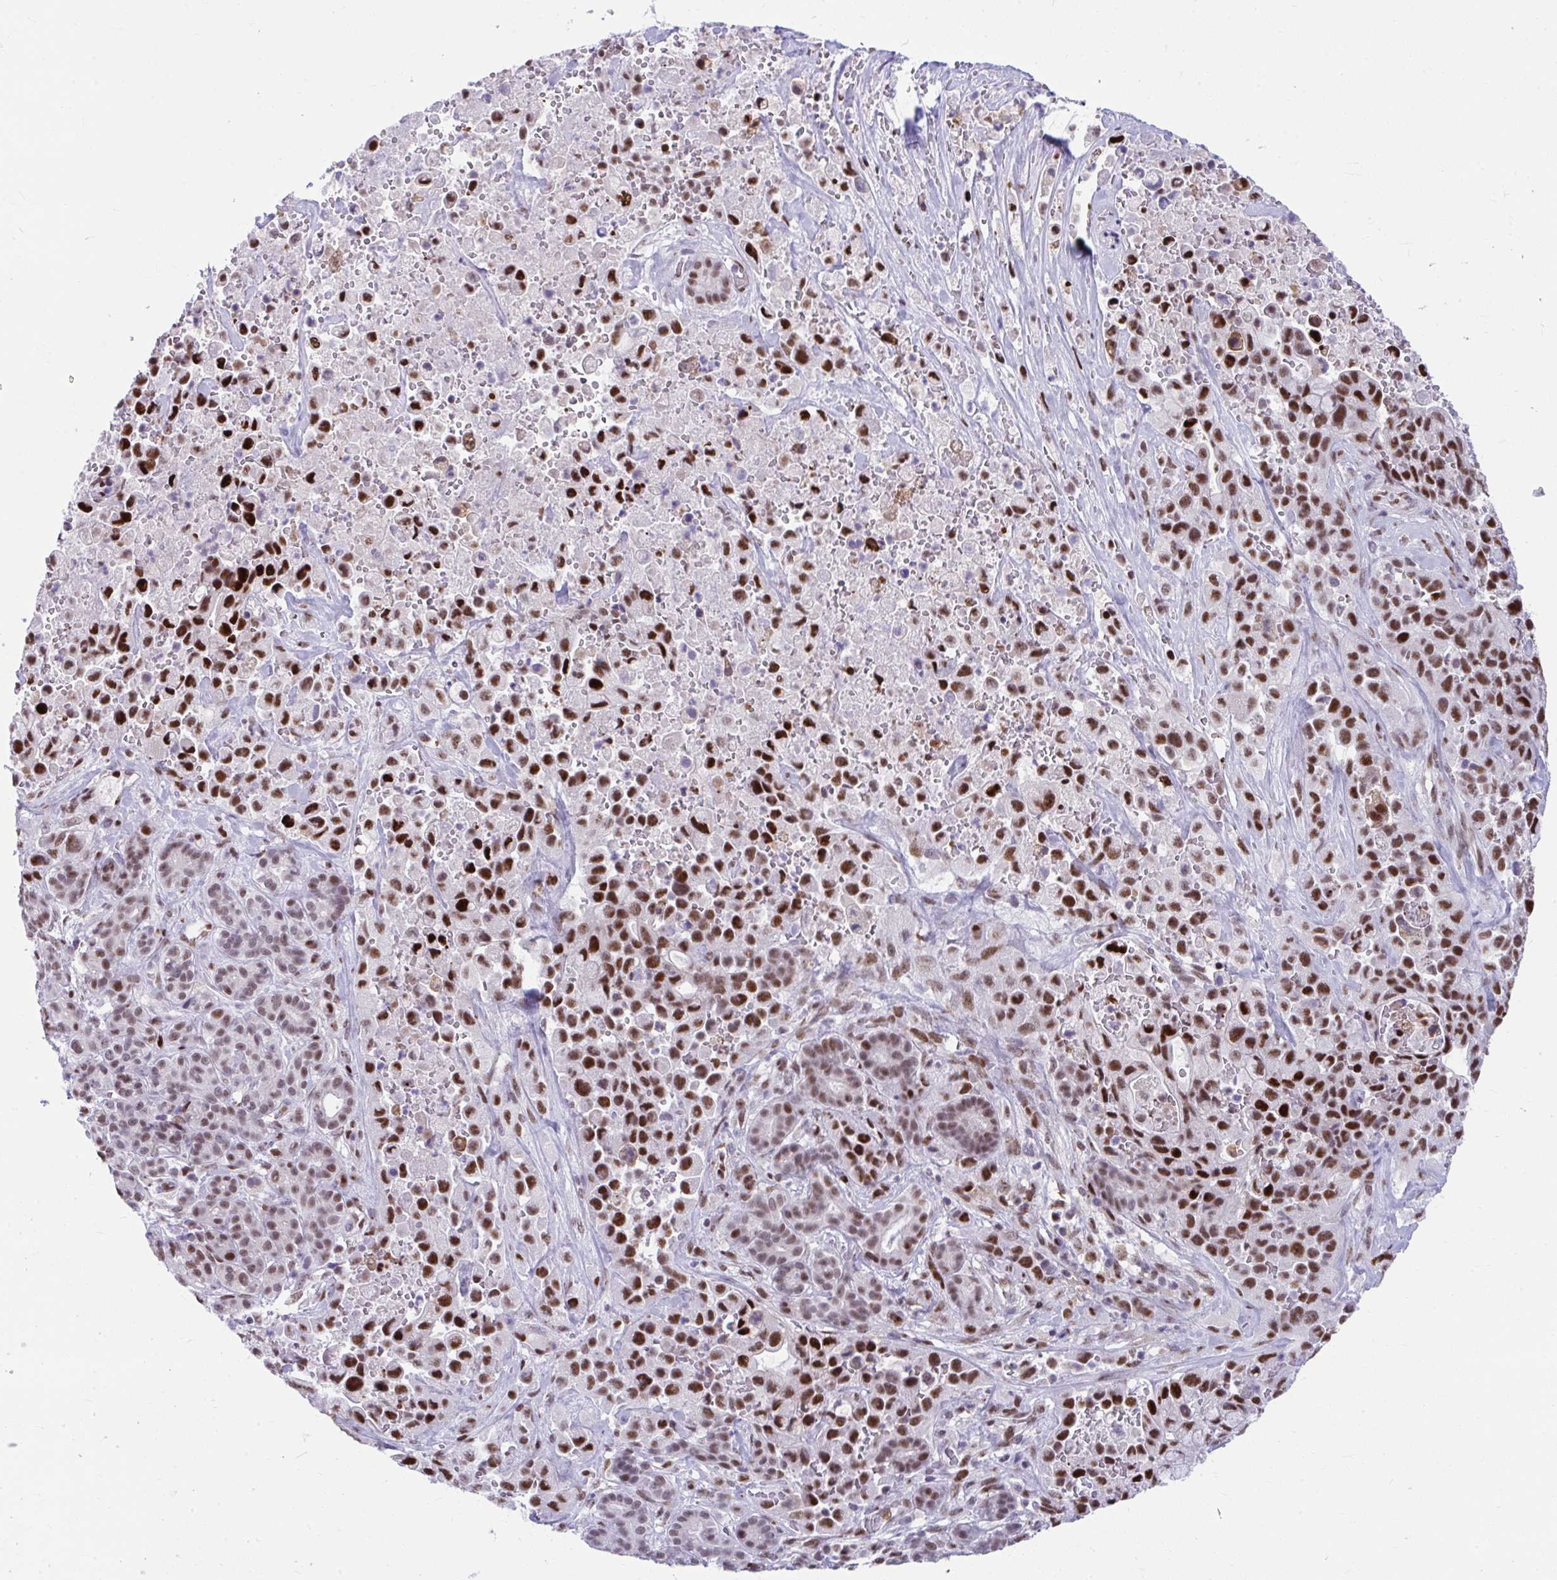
{"staining": {"intensity": "strong", "quantity": ">75%", "location": "nuclear"}, "tissue": "pancreatic cancer", "cell_type": "Tumor cells", "image_type": "cancer", "snomed": [{"axis": "morphology", "description": "Adenocarcinoma, NOS"}, {"axis": "topography", "description": "Pancreas"}], "caption": "Immunohistochemical staining of adenocarcinoma (pancreatic) reveals high levels of strong nuclear protein expression in about >75% of tumor cells. (Stains: DAB (3,3'-diaminobenzidine) in brown, nuclei in blue, Microscopy: brightfield microscopy at high magnification).", "gene": "SLC35C2", "patient": {"sex": "male", "age": 44}}